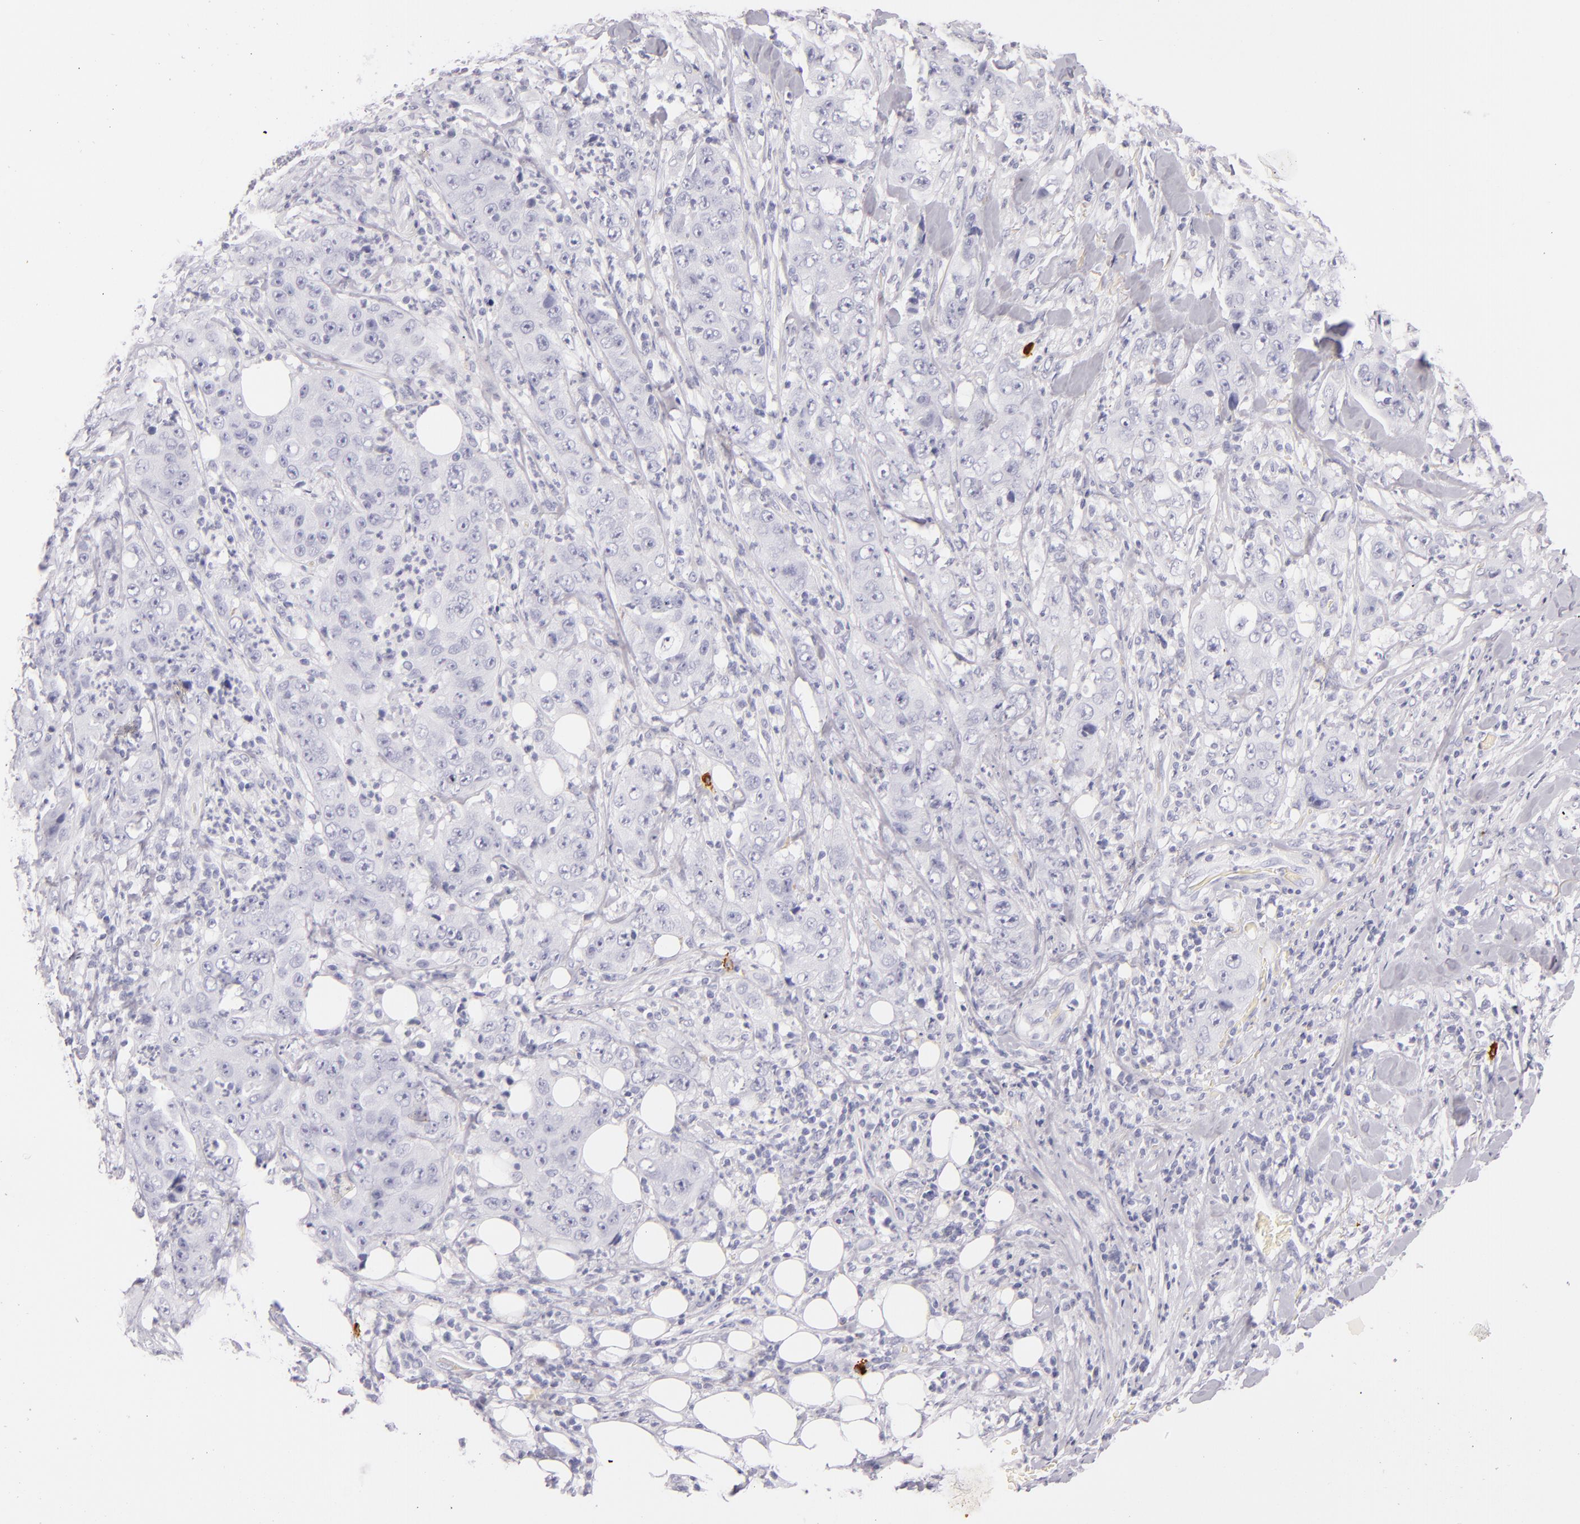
{"staining": {"intensity": "negative", "quantity": "none", "location": "none"}, "tissue": "lung cancer", "cell_type": "Tumor cells", "image_type": "cancer", "snomed": [{"axis": "morphology", "description": "Squamous cell carcinoma, NOS"}, {"axis": "topography", "description": "Lung"}], "caption": "High power microscopy image of an IHC image of squamous cell carcinoma (lung), revealing no significant staining in tumor cells.", "gene": "TPSD1", "patient": {"sex": "male", "age": 64}}